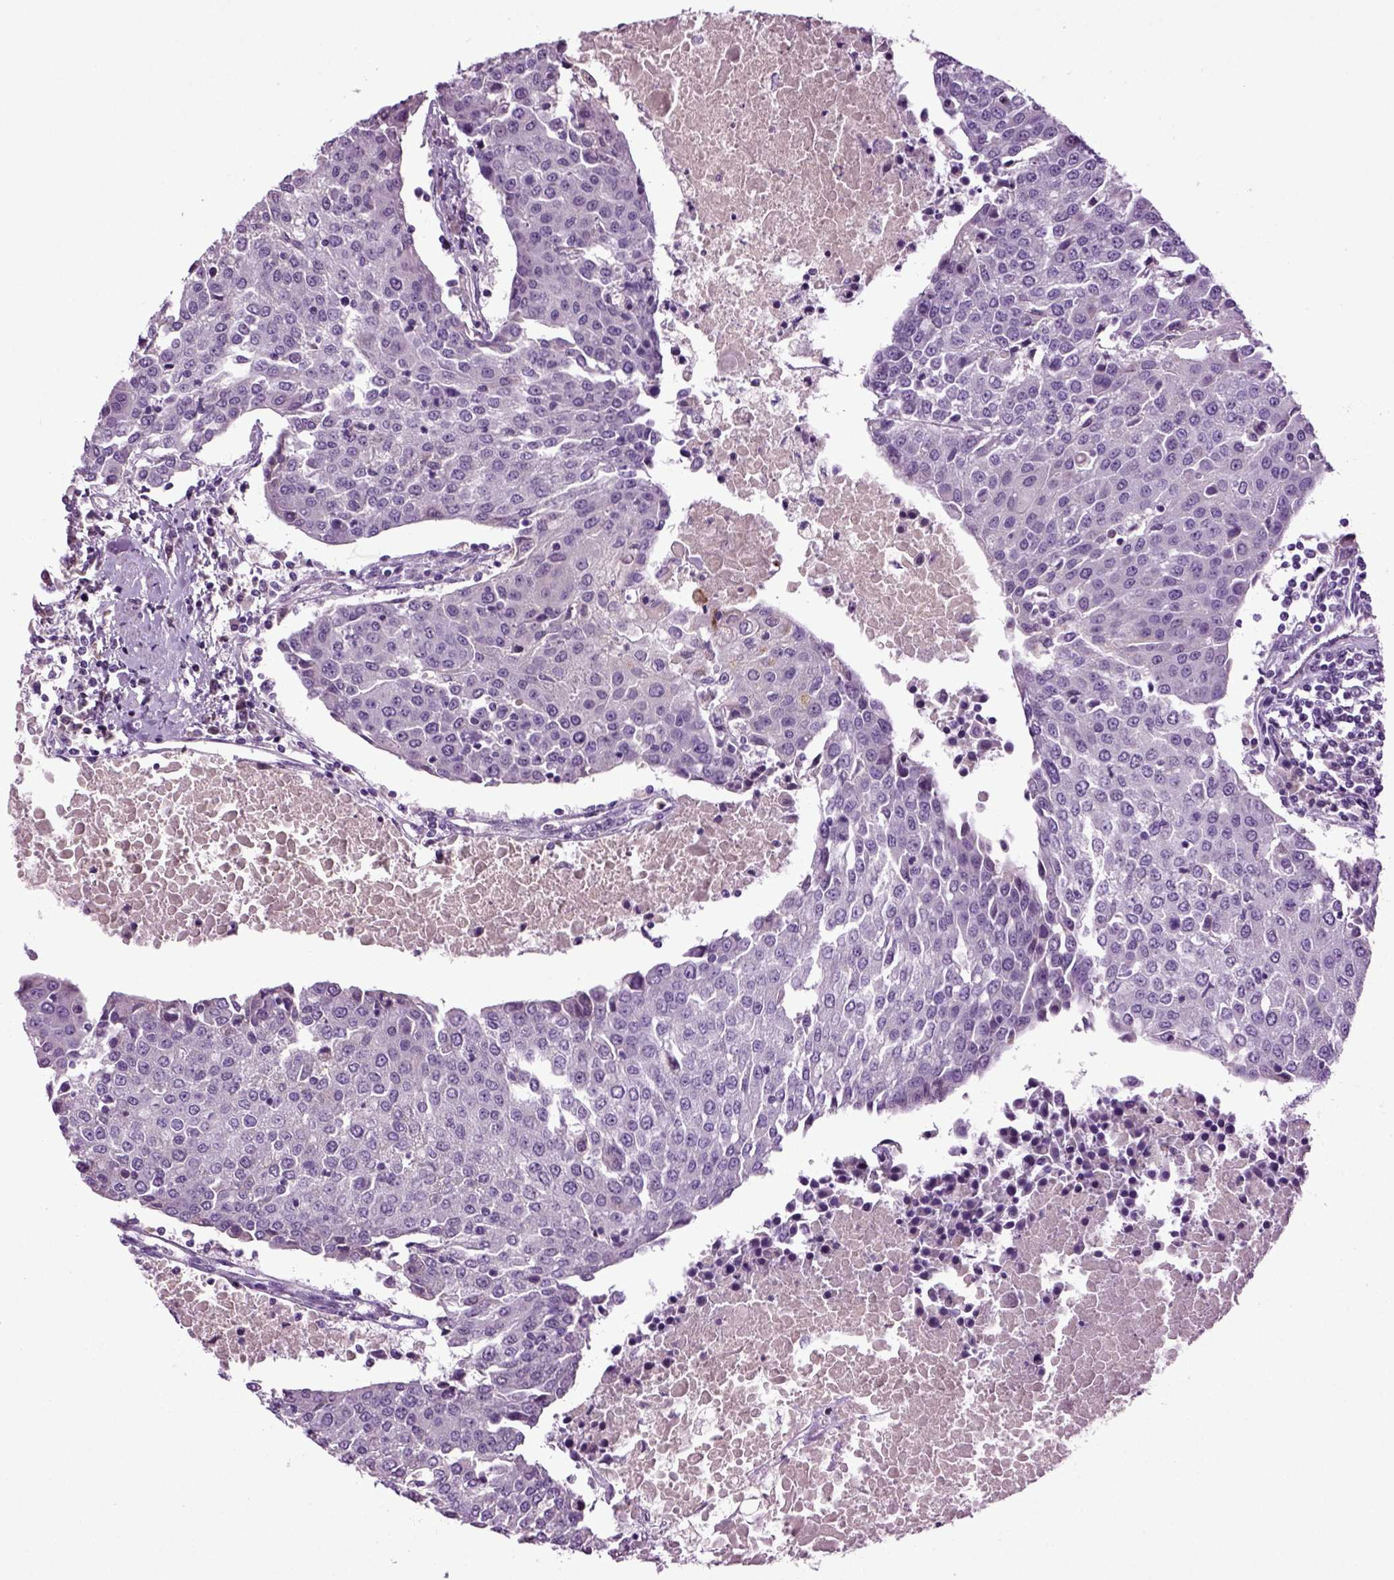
{"staining": {"intensity": "negative", "quantity": "none", "location": "none"}, "tissue": "urothelial cancer", "cell_type": "Tumor cells", "image_type": "cancer", "snomed": [{"axis": "morphology", "description": "Urothelial carcinoma, High grade"}, {"axis": "topography", "description": "Urinary bladder"}], "caption": "Tumor cells are negative for protein expression in human high-grade urothelial carcinoma.", "gene": "FGF11", "patient": {"sex": "female", "age": 85}}